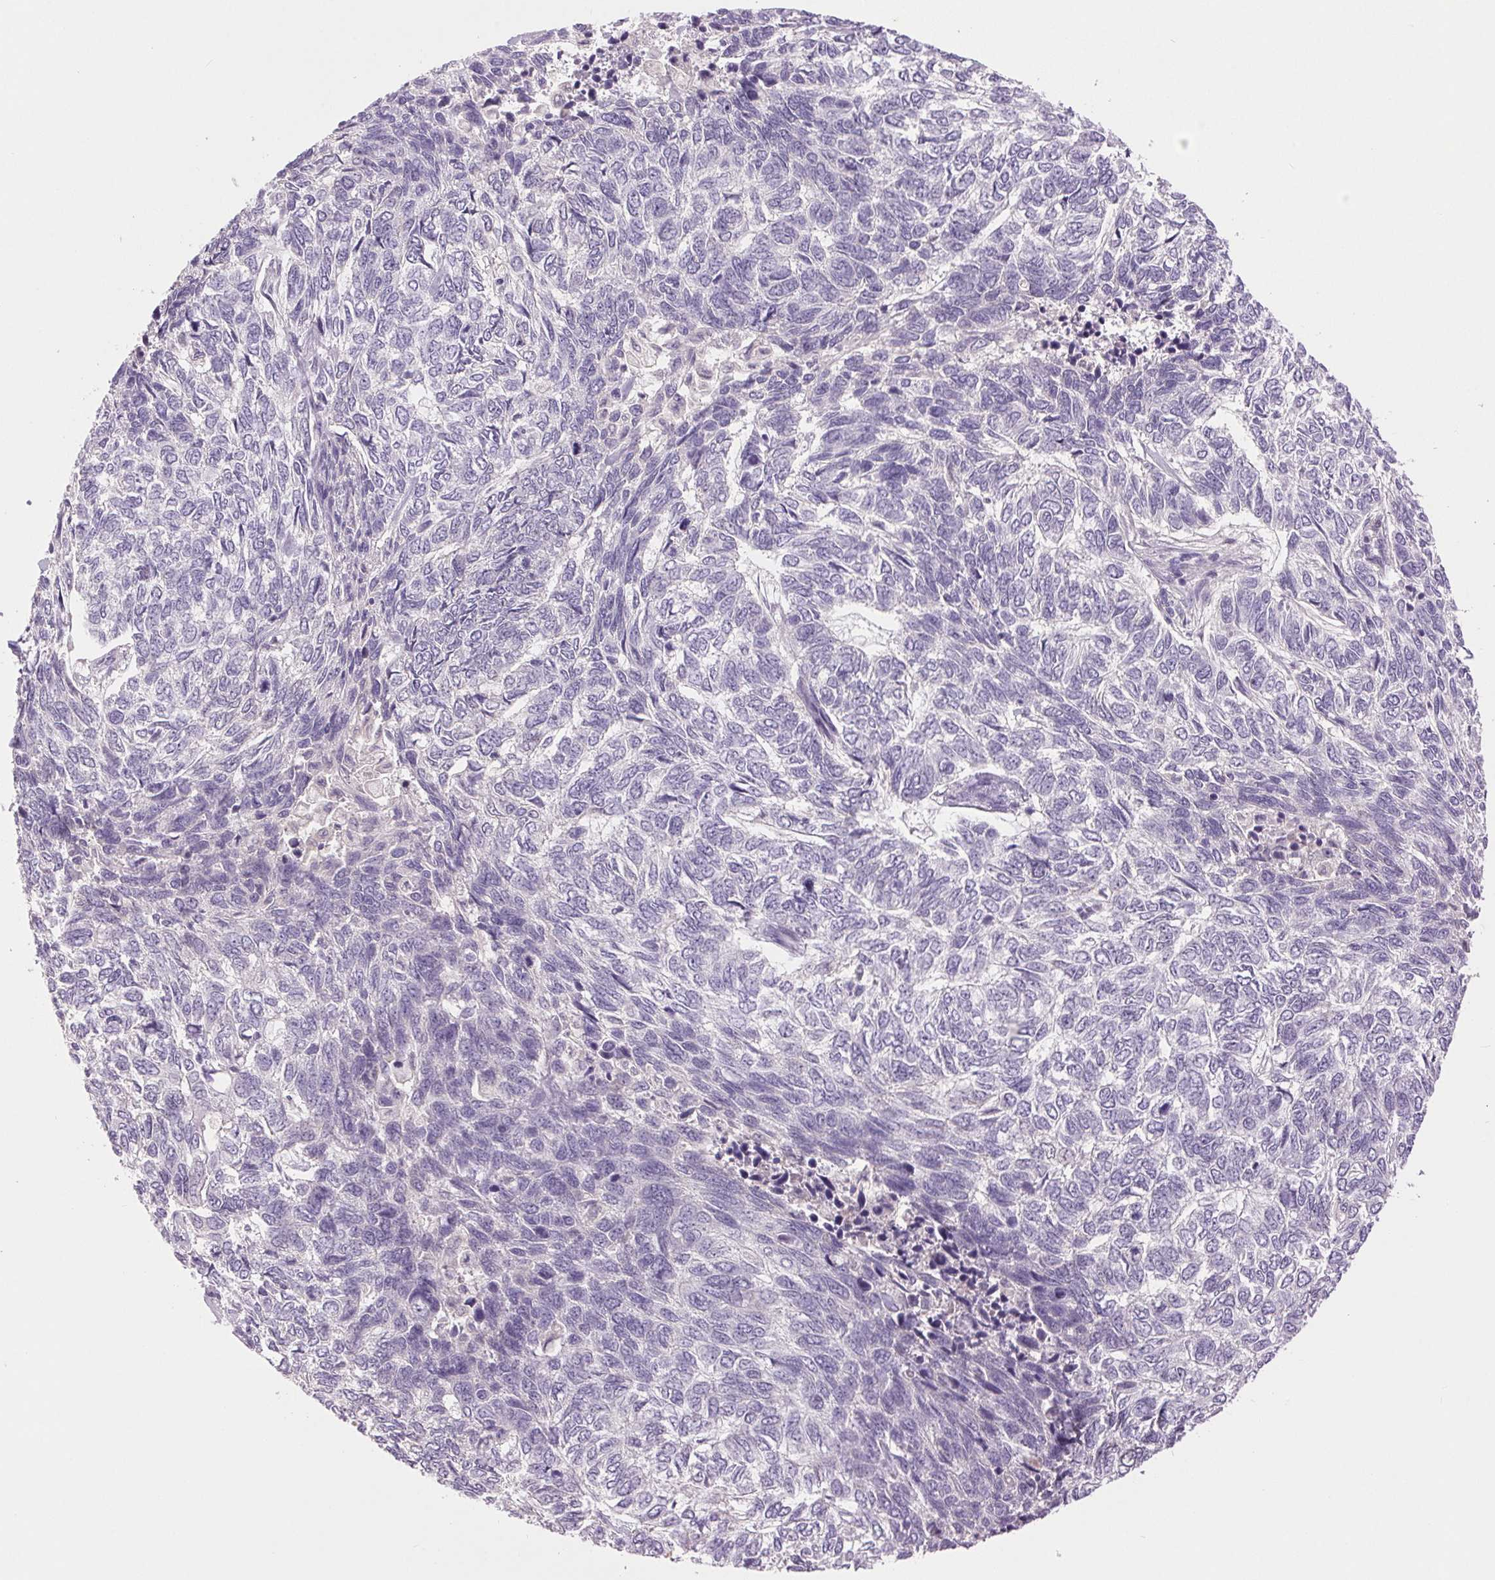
{"staining": {"intensity": "negative", "quantity": "none", "location": "none"}, "tissue": "skin cancer", "cell_type": "Tumor cells", "image_type": "cancer", "snomed": [{"axis": "morphology", "description": "Basal cell carcinoma"}, {"axis": "topography", "description": "Skin"}], "caption": "Tumor cells show no significant expression in skin cancer. The staining was performed using DAB (3,3'-diaminobenzidine) to visualize the protein expression in brown, while the nuclei were stained in blue with hematoxylin (Magnification: 20x).", "gene": "FXYD4", "patient": {"sex": "female", "age": 65}}